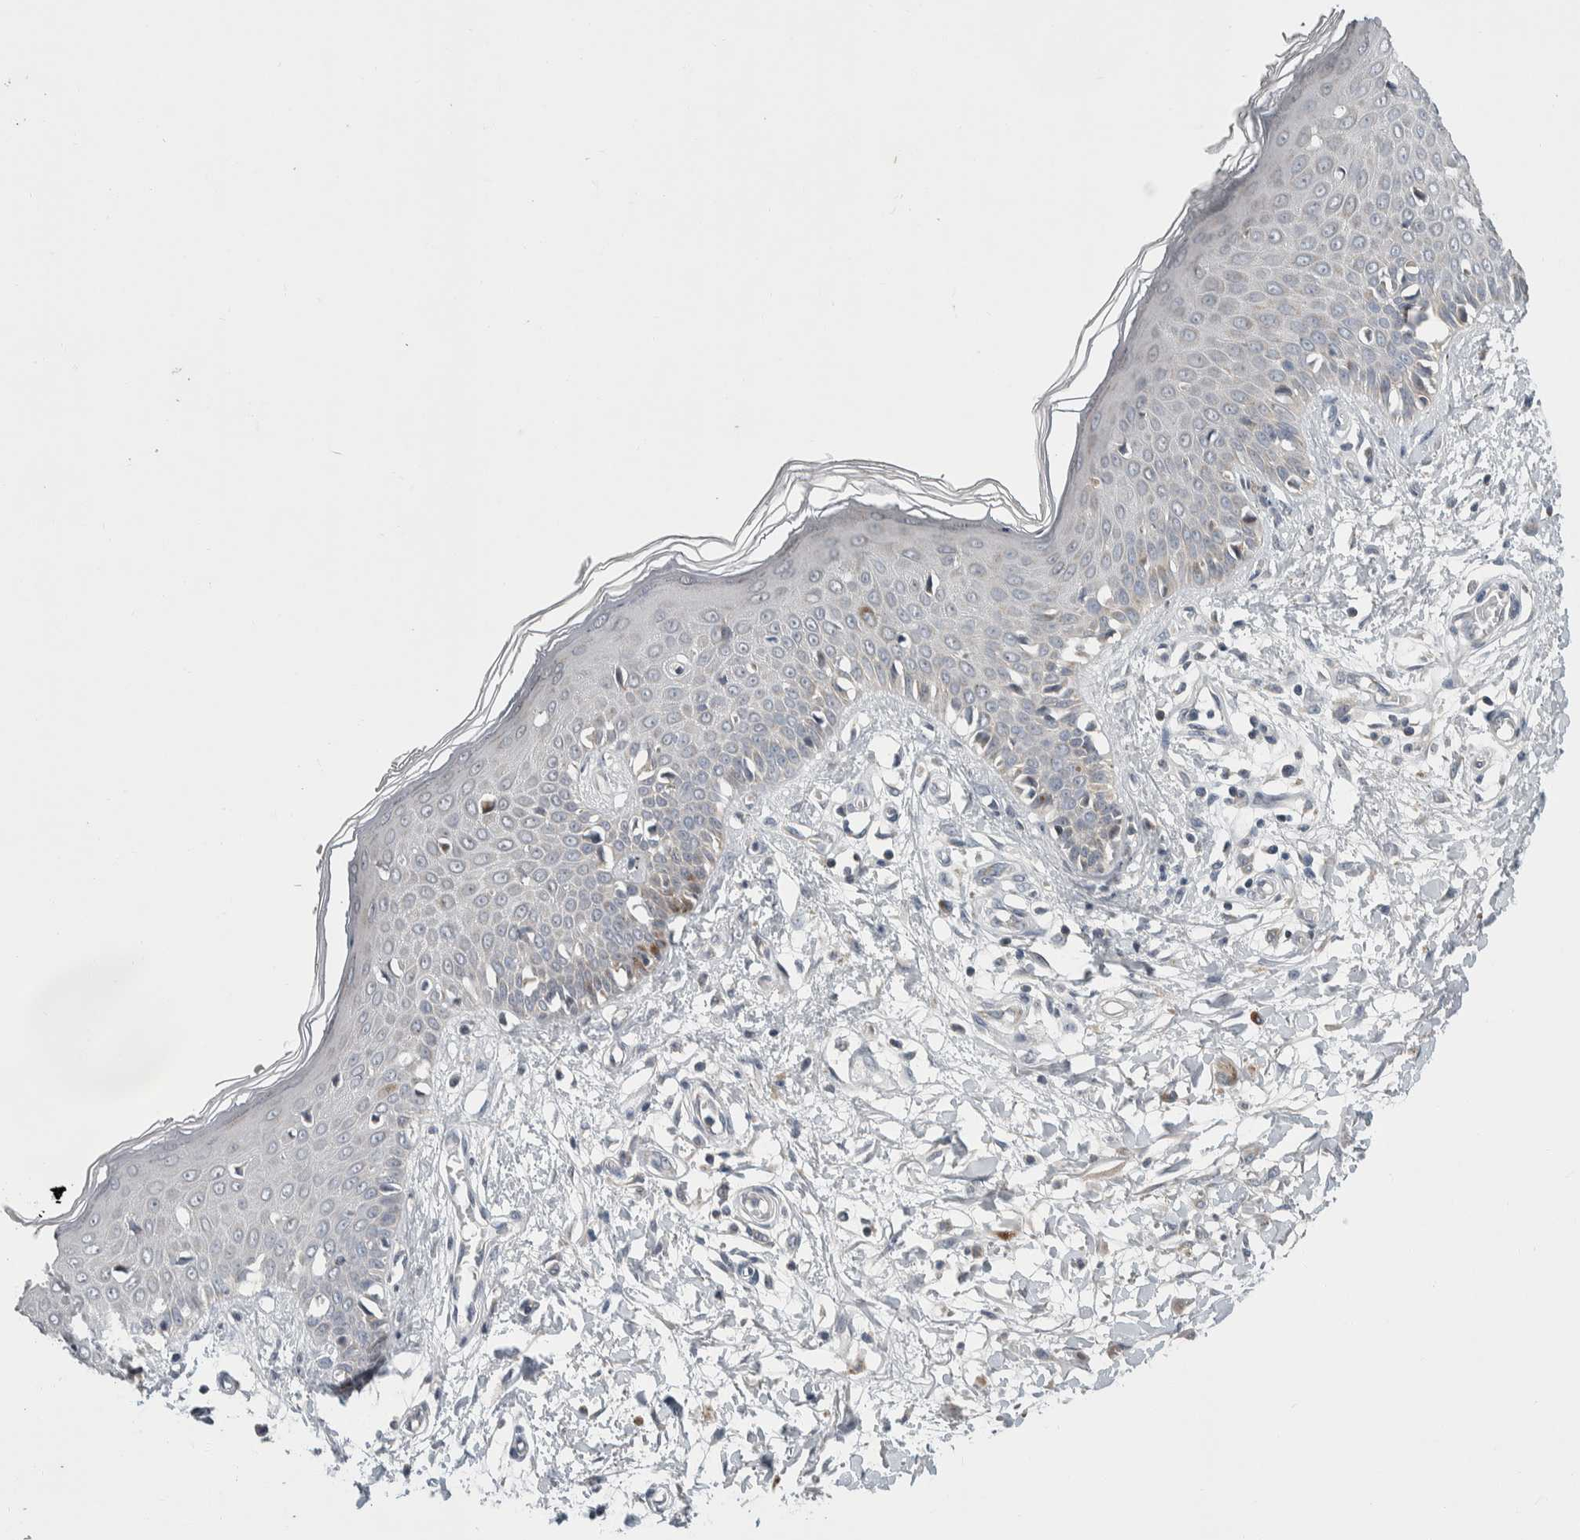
{"staining": {"intensity": "negative", "quantity": "none", "location": "none"}, "tissue": "skin", "cell_type": "Fibroblasts", "image_type": "normal", "snomed": [{"axis": "morphology", "description": "Normal tissue, NOS"}, {"axis": "morphology", "description": "Inflammation, NOS"}, {"axis": "topography", "description": "Skin"}], "caption": "IHC of unremarkable skin demonstrates no expression in fibroblasts.", "gene": "SHPK", "patient": {"sex": "female", "age": 44}}